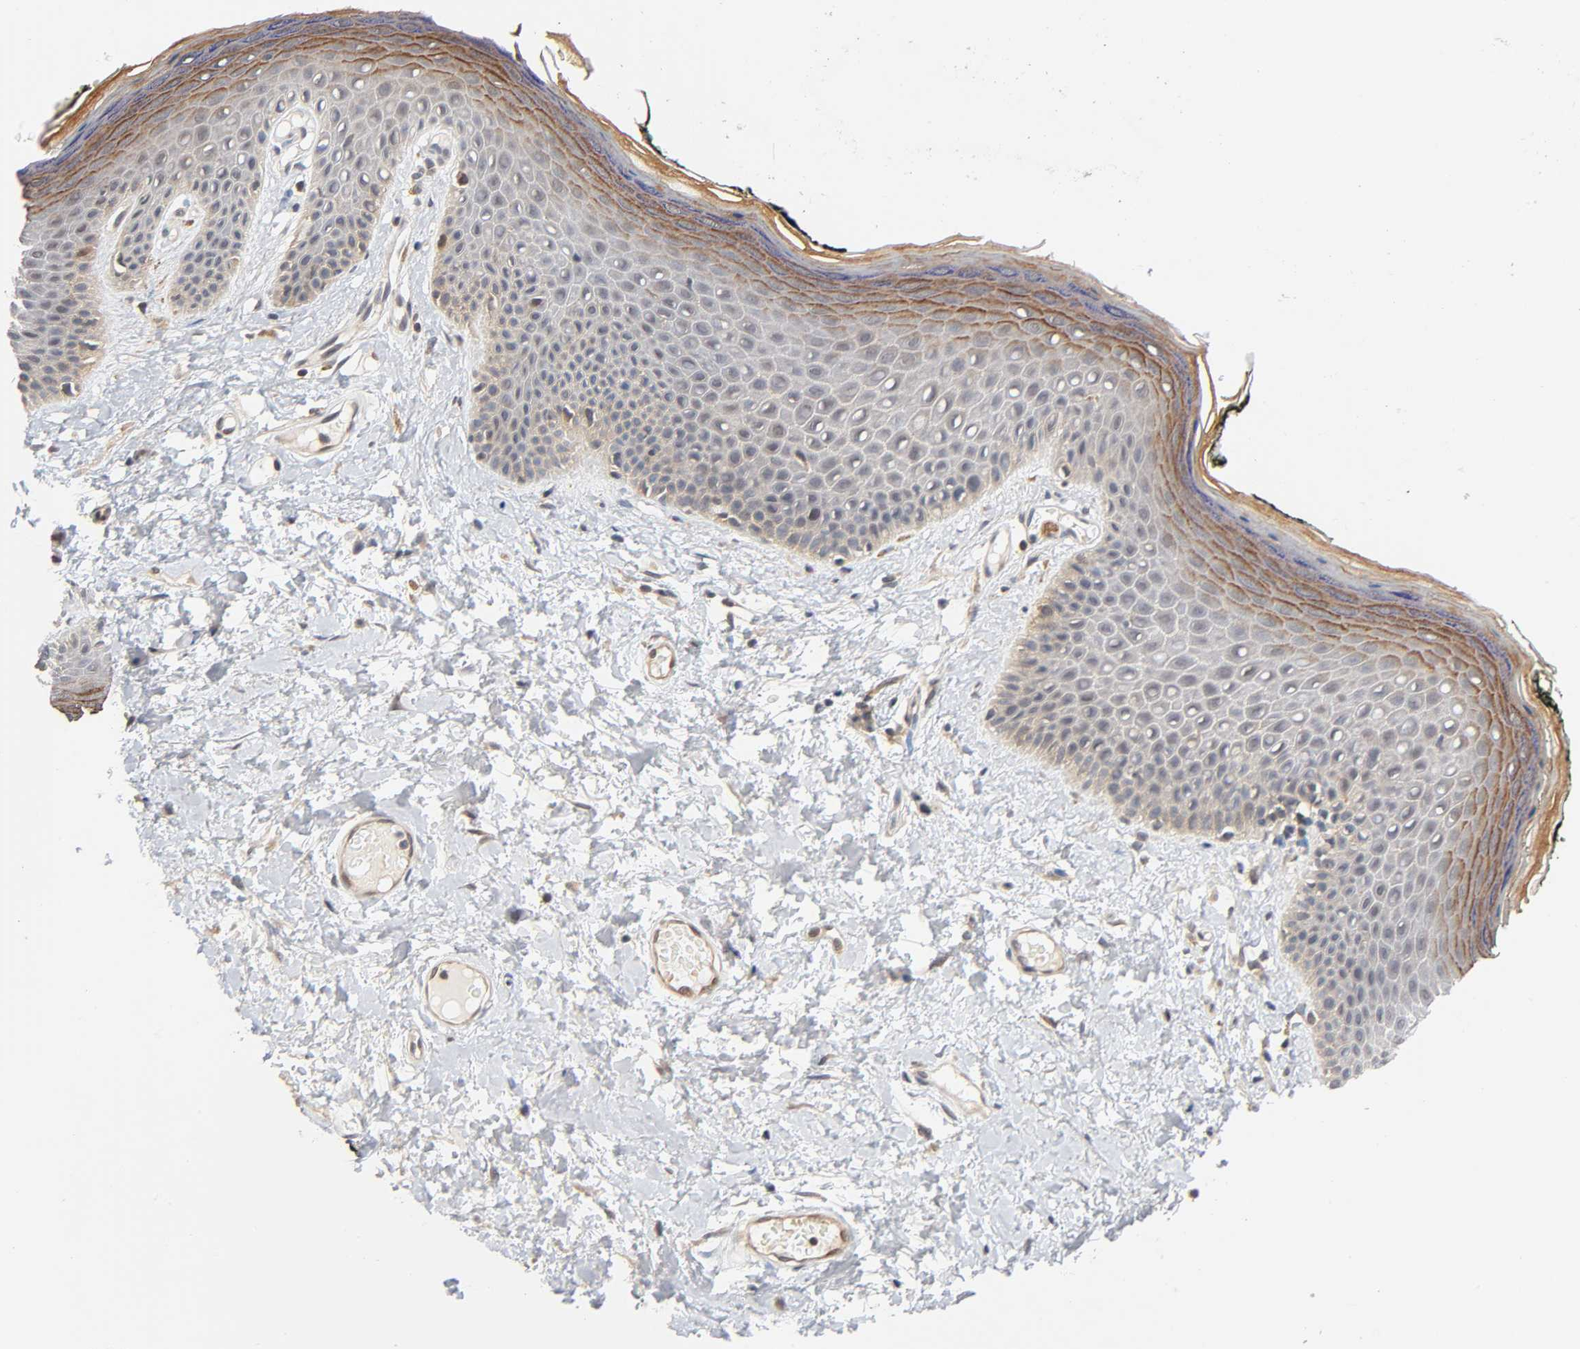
{"staining": {"intensity": "moderate", "quantity": "<25%", "location": "cytoplasmic/membranous"}, "tissue": "skin", "cell_type": "Epidermal cells", "image_type": "normal", "snomed": [{"axis": "morphology", "description": "Normal tissue, NOS"}, {"axis": "morphology", "description": "Inflammation, NOS"}, {"axis": "topography", "description": "Vulva"}], "caption": "A histopathology image of human skin stained for a protein displays moderate cytoplasmic/membranous brown staining in epidermal cells.", "gene": "PRKAB1", "patient": {"sex": "female", "age": 84}}